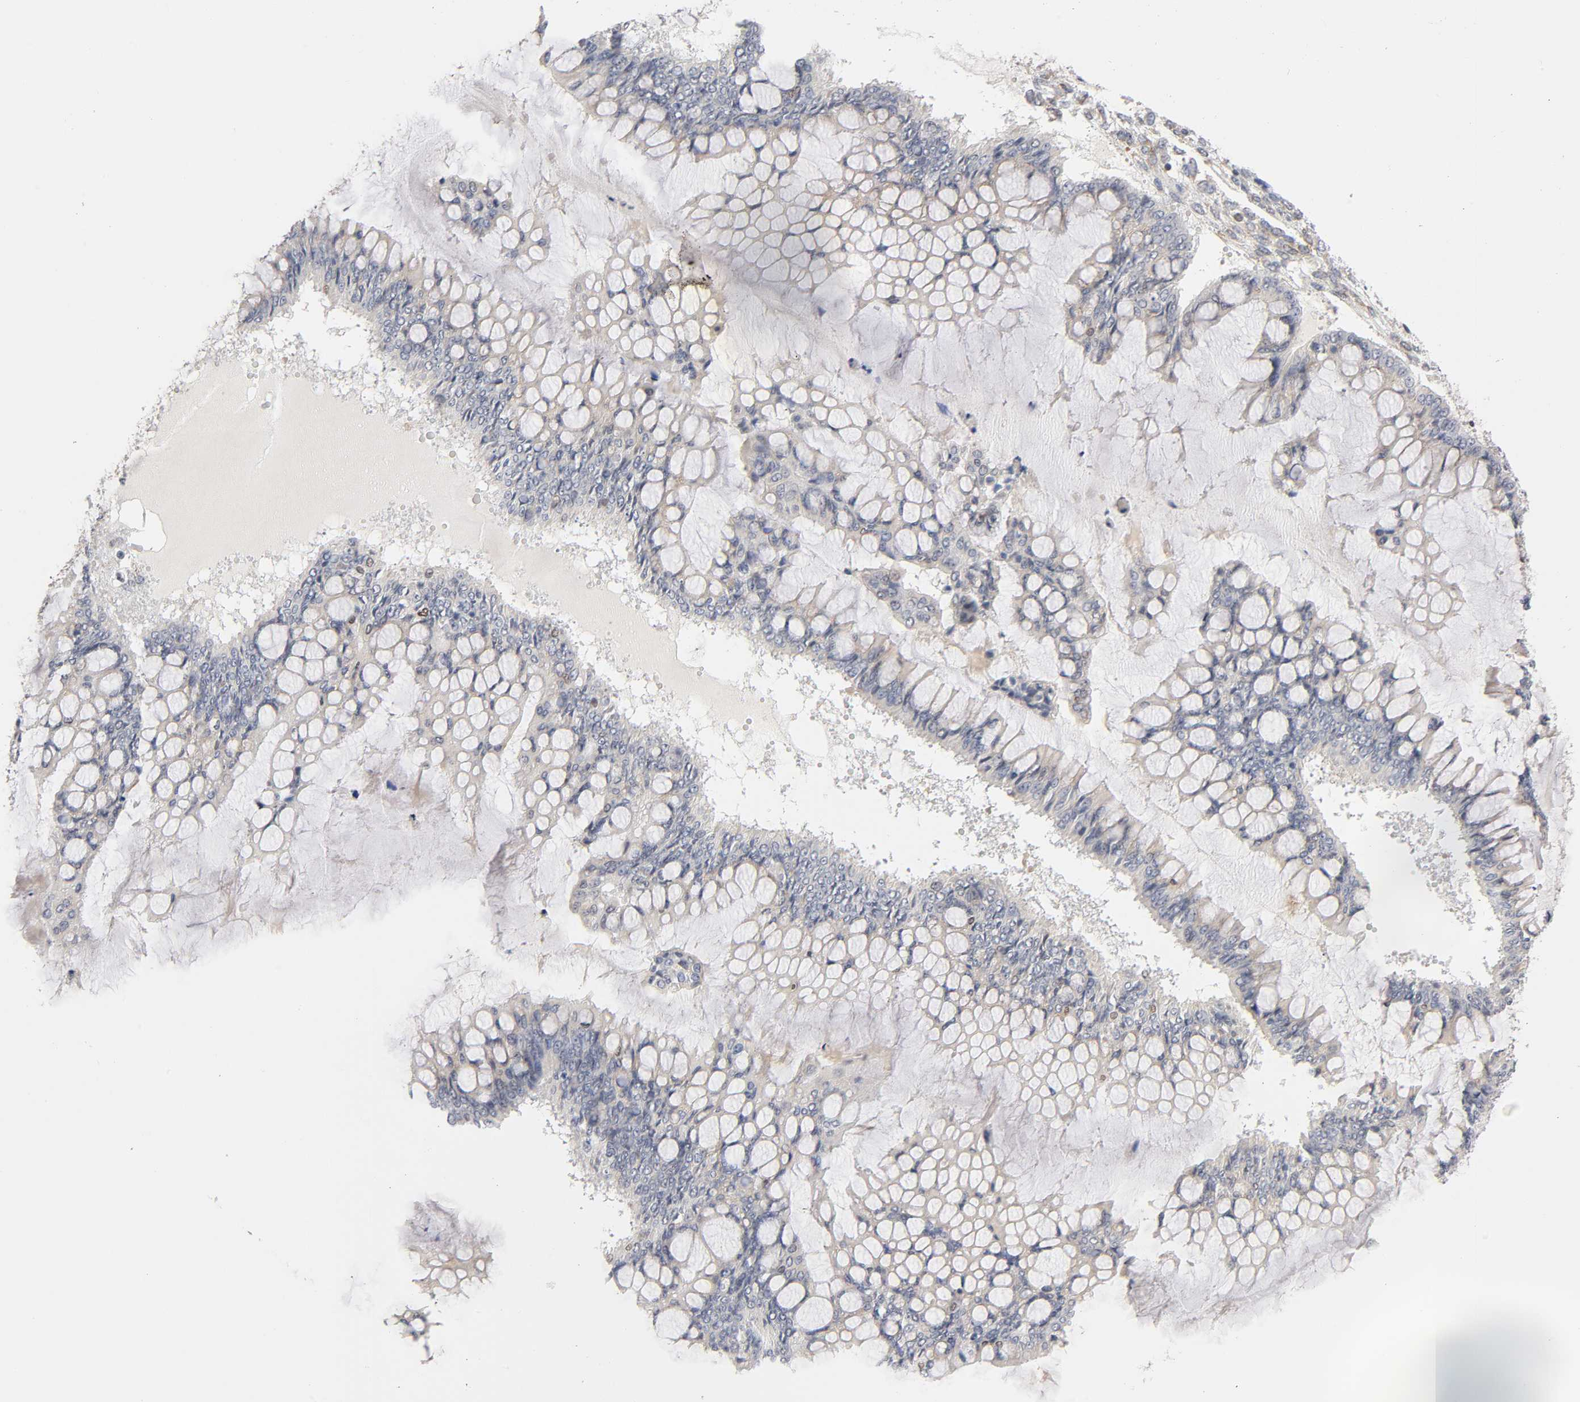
{"staining": {"intensity": "negative", "quantity": "none", "location": "none"}, "tissue": "ovarian cancer", "cell_type": "Tumor cells", "image_type": "cancer", "snomed": [{"axis": "morphology", "description": "Cystadenocarcinoma, mucinous, NOS"}, {"axis": "topography", "description": "Ovary"}], "caption": "Tumor cells are negative for protein expression in human ovarian mucinous cystadenocarcinoma.", "gene": "RUNX1", "patient": {"sex": "female", "age": 73}}